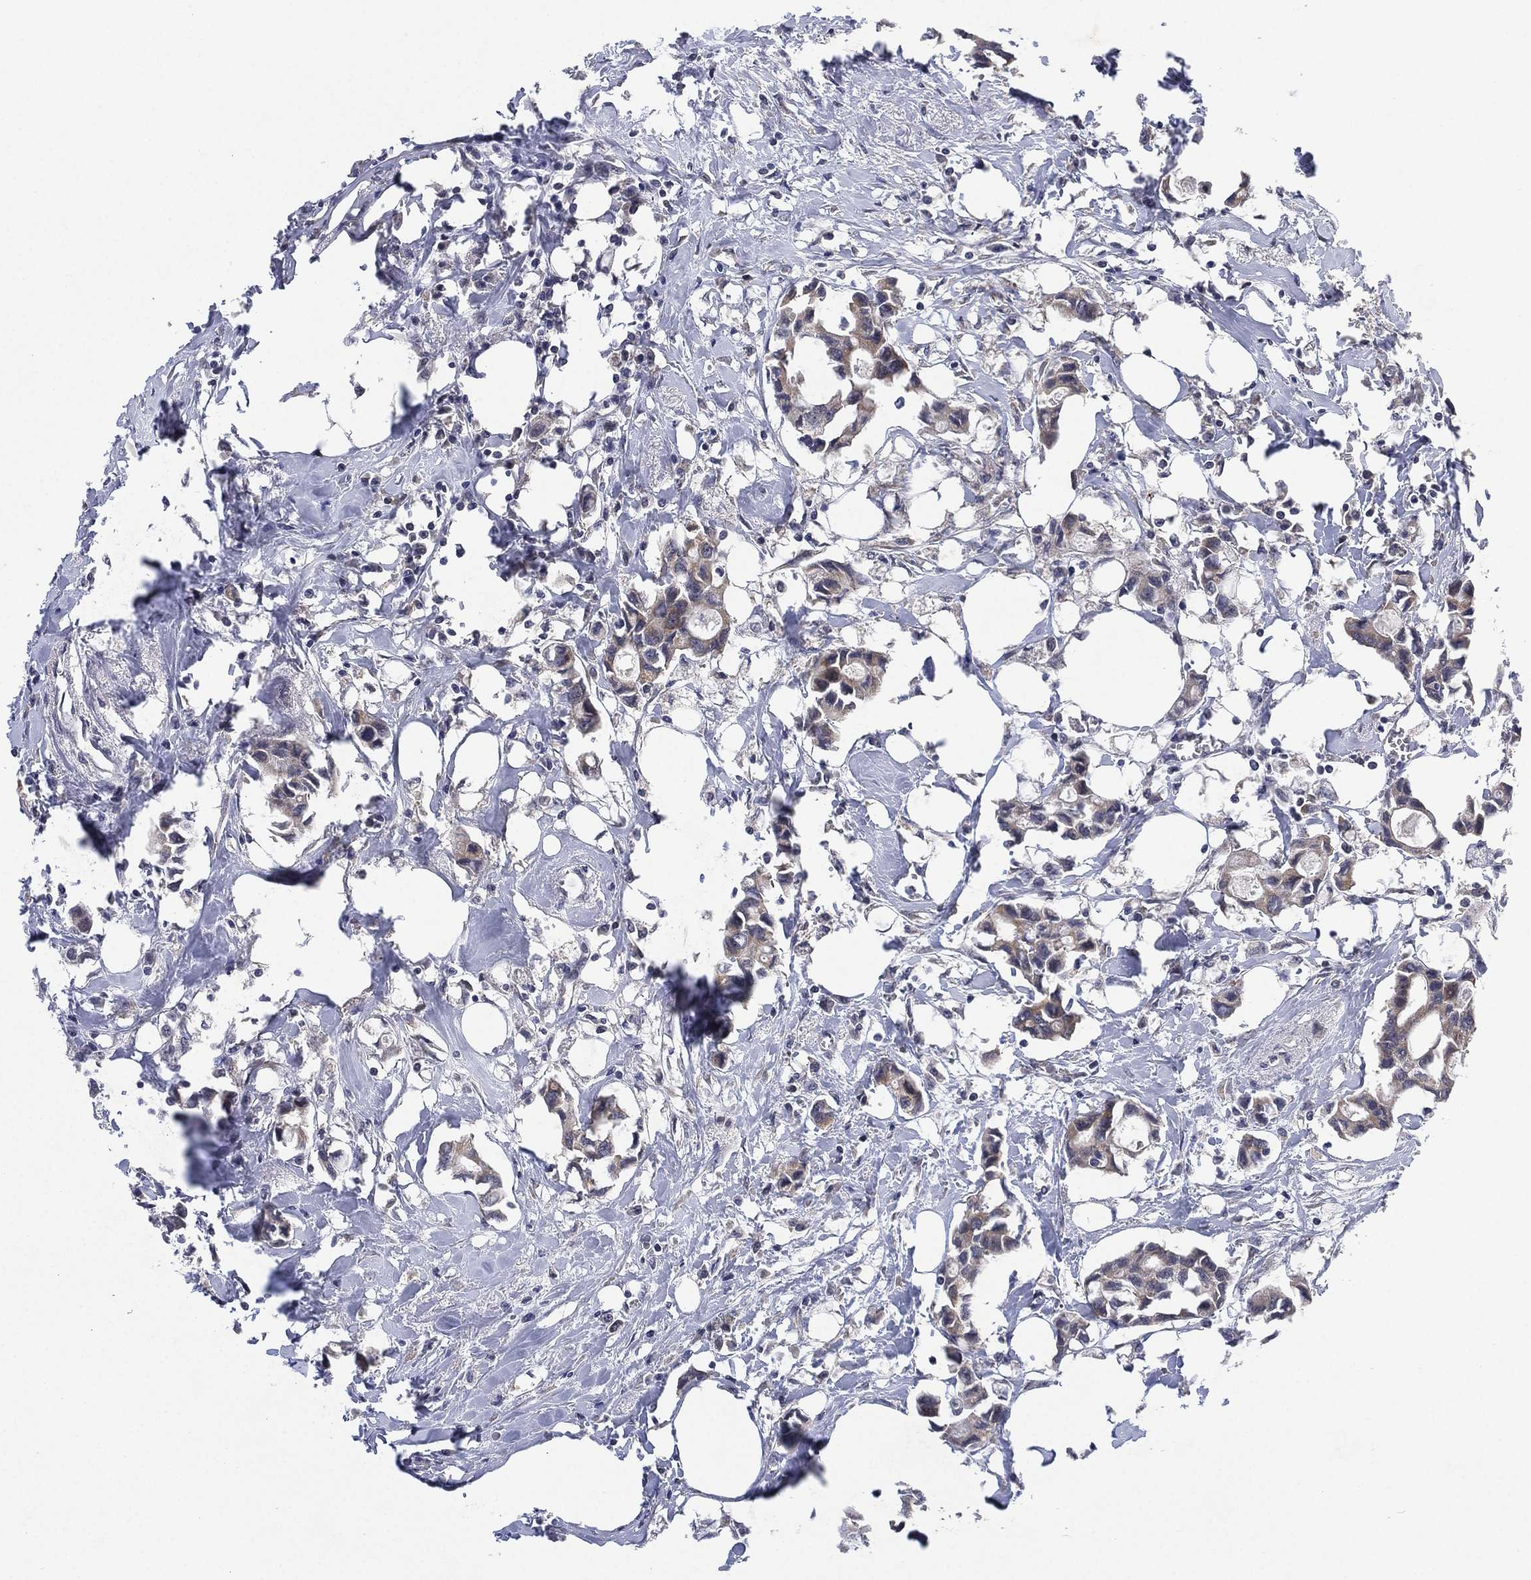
{"staining": {"intensity": "weak", "quantity": "<25%", "location": "cytoplasmic/membranous"}, "tissue": "breast cancer", "cell_type": "Tumor cells", "image_type": "cancer", "snomed": [{"axis": "morphology", "description": "Duct carcinoma"}, {"axis": "topography", "description": "Breast"}], "caption": "DAB immunohistochemical staining of human breast infiltrating ductal carcinoma shows no significant positivity in tumor cells.", "gene": "SELENOO", "patient": {"sex": "female", "age": 83}}